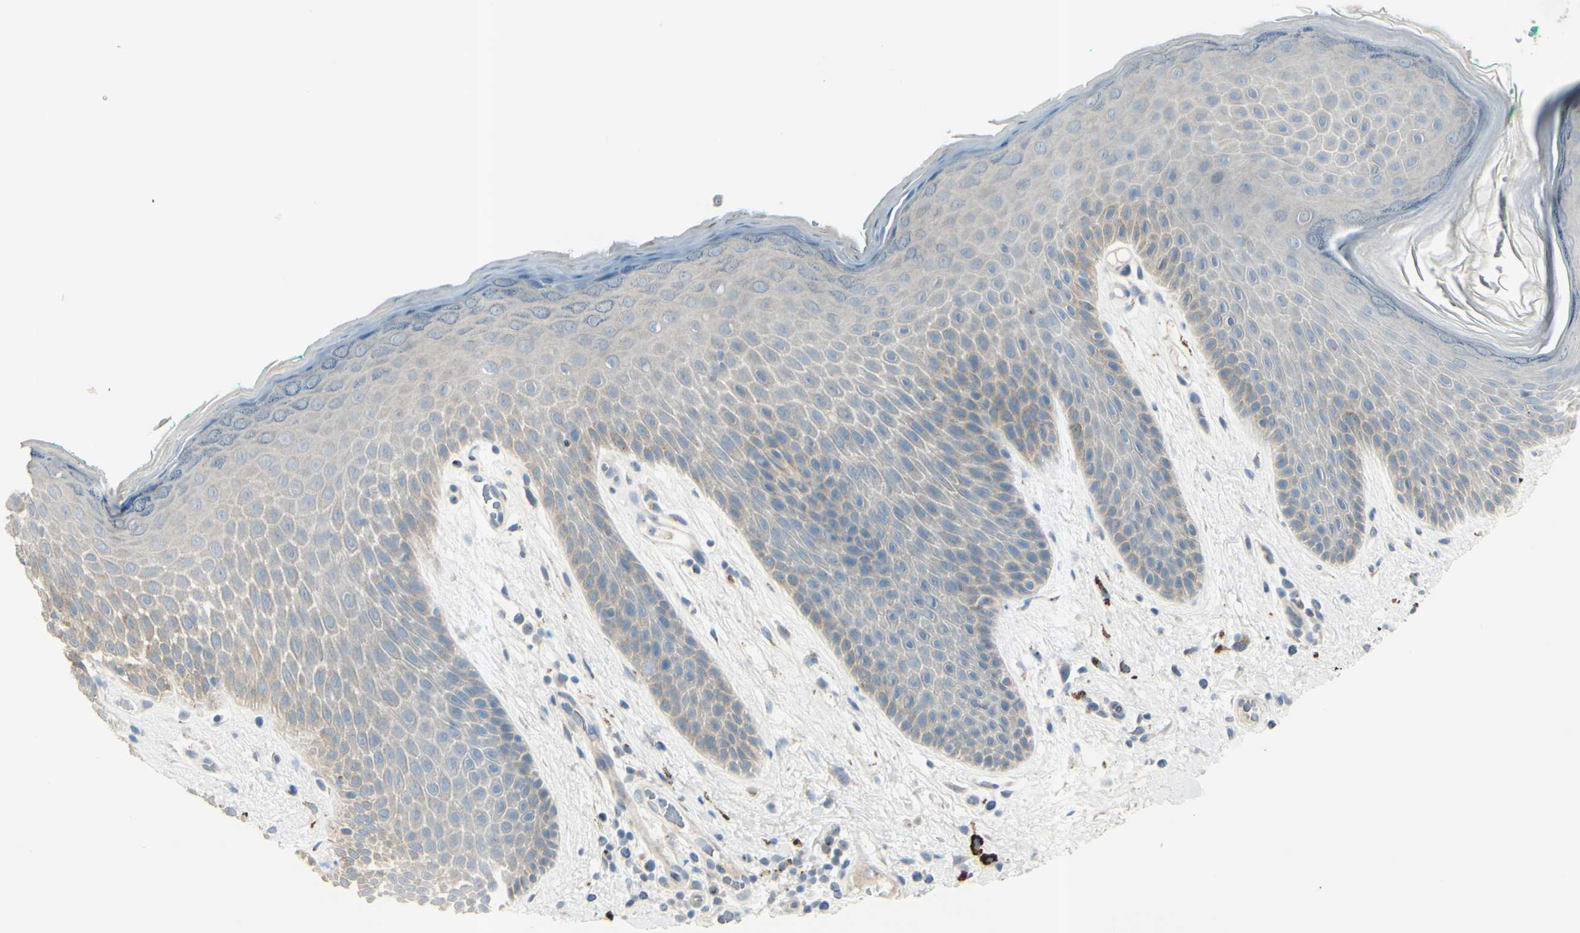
{"staining": {"intensity": "negative", "quantity": "none", "location": "none"}, "tissue": "skin", "cell_type": "Epidermal cells", "image_type": "normal", "snomed": [{"axis": "morphology", "description": "Normal tissue, NOS"}, {"axis": "topography", "description": "Anal"}], "caption": "Immunohistochemistry (IHC) of normal skin reveals no positivity in epidermal cells. The staining is performed using DAB brown chromogen with nuclei counter-stained in using hematoxylin.", "gene": "B4GALT1", "patient": {"sex": "male", "age": 74}}